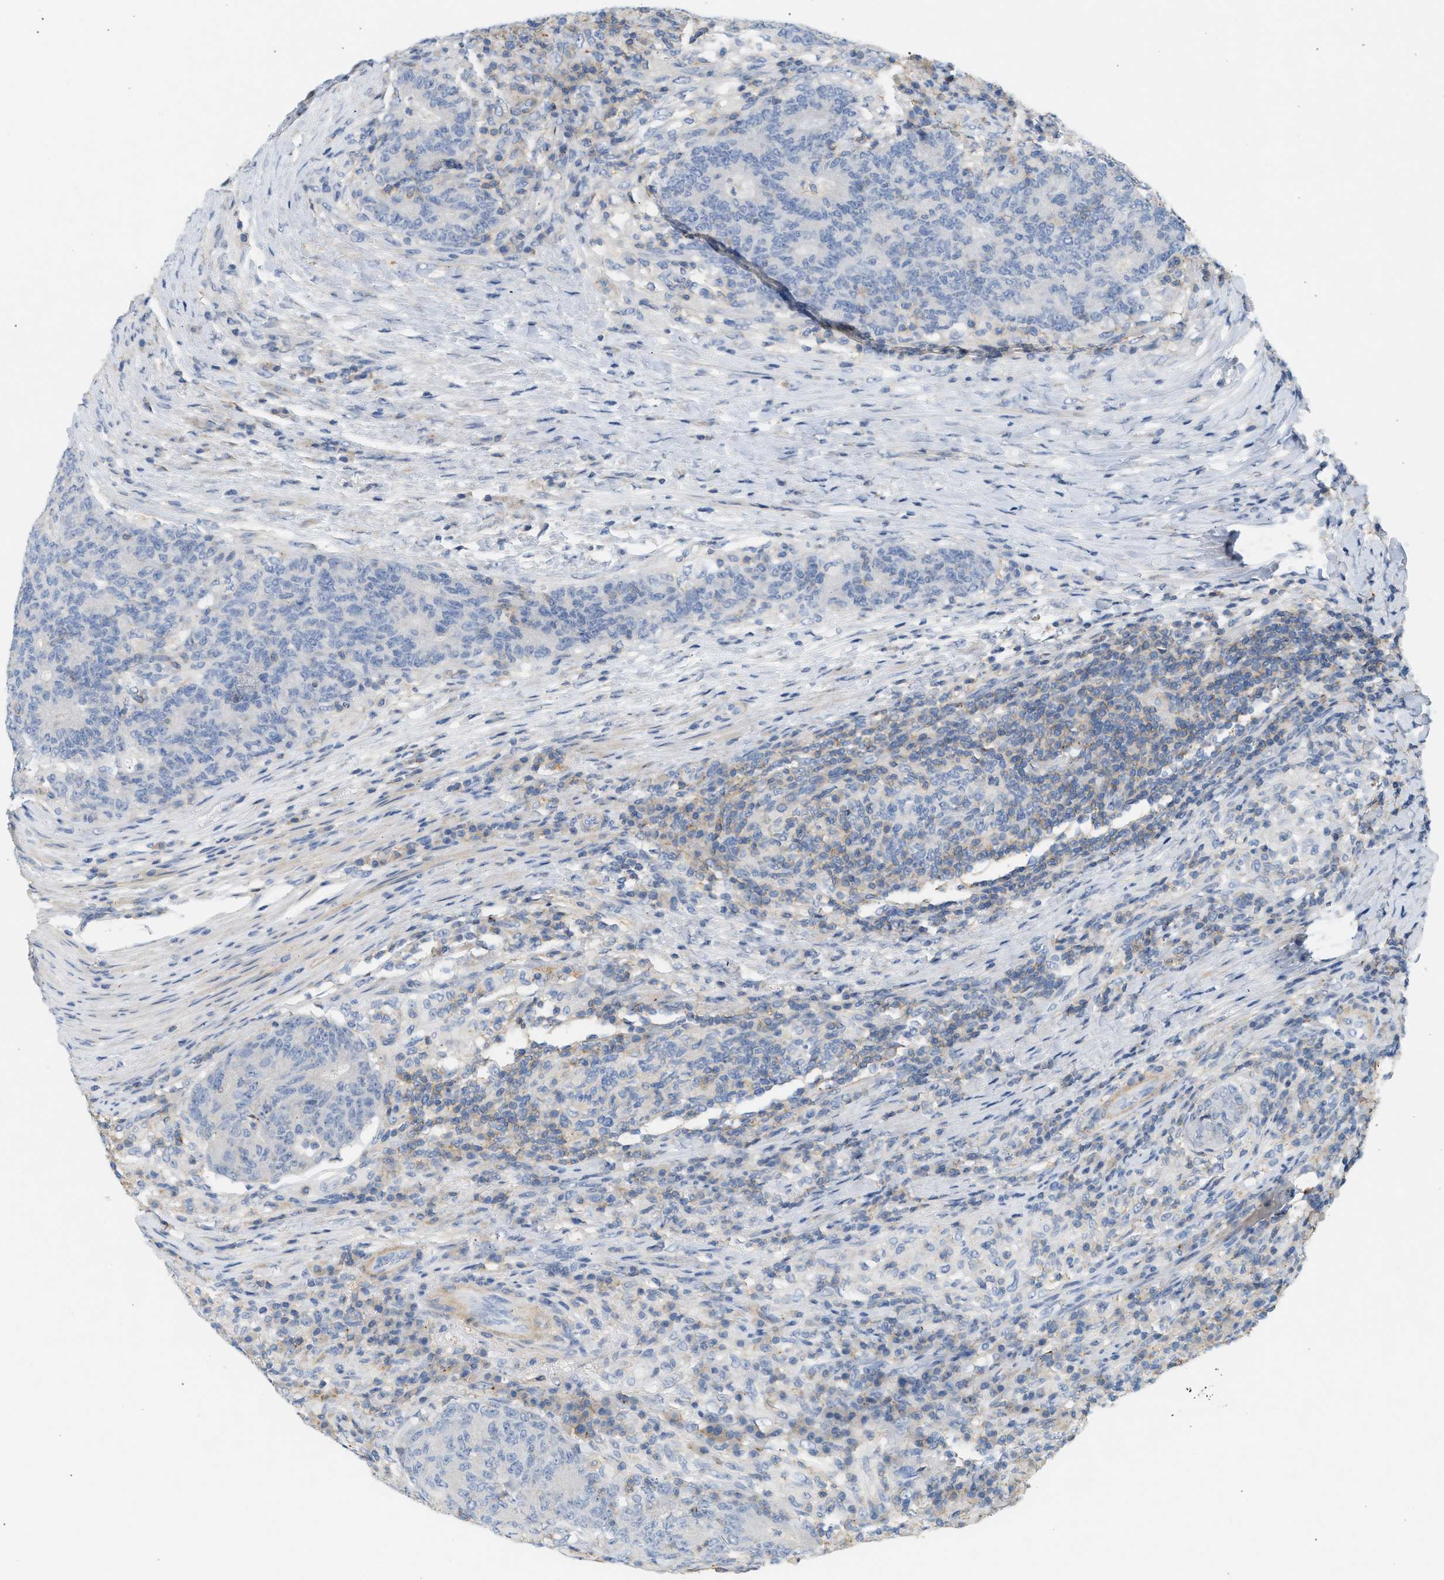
{"staining": {"intensity": "negative", "quantity": "none", "location": "none"}, "tissue": "colorectal cancer", "cell_type": "Tumor cells", "image_type": "cancer", "snomed": [{"axis": "morphology", "description": "Normal tissue, NOS"}, {"axis": "morphology", "description": "Adenocarcinoma, NOS"}, {"axis": "topography", "description": "Colon"}], "caption": "This is an IHC photomicrograph of adenocarcinoma (colorectal). There is no staining in tumor cells.", "gene": "BVES", "patient": {"sex": "female", "age": 75}}